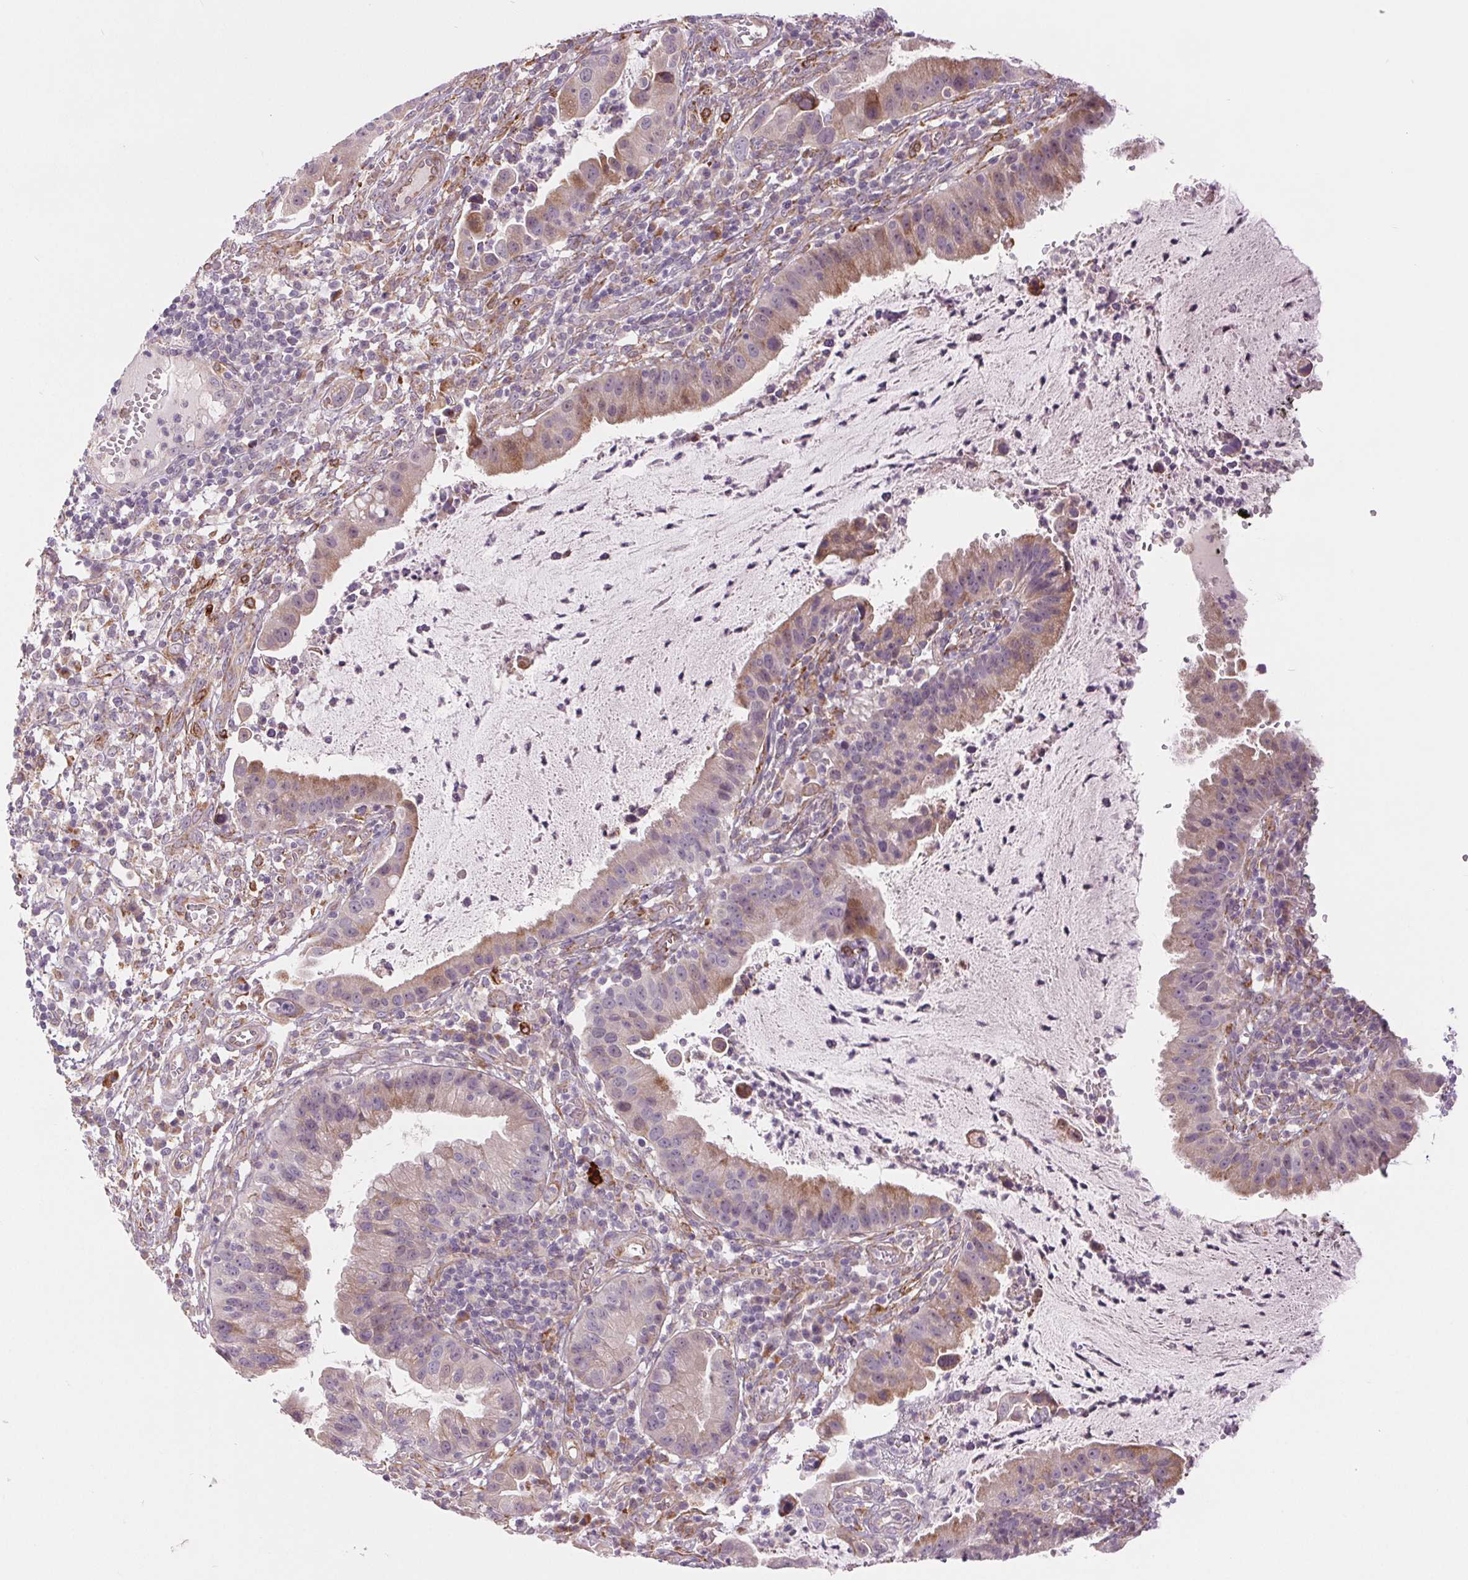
{"staining": {"intensity": "weak", "quantity": "<25%", "location": "cytoplasmic/membranous"}, "tissue": "cervical cancer", "cell_type": "Tumor cells", "image_type": "cancer", "snomed": [{"axis": "morphology", "description": "Adenocarcinoma, NOS"}, {"axis": "topography", "description": "Cervix"}], "caption": "This histopathology image is of cervical adenocarcinoma stained with IHC to label a protein in brown with the nuclei are counter-stained blue. There is no positivity in tumor cells.", "gene": "METTL17", "patient": {"sex": "female", "age": 34}}